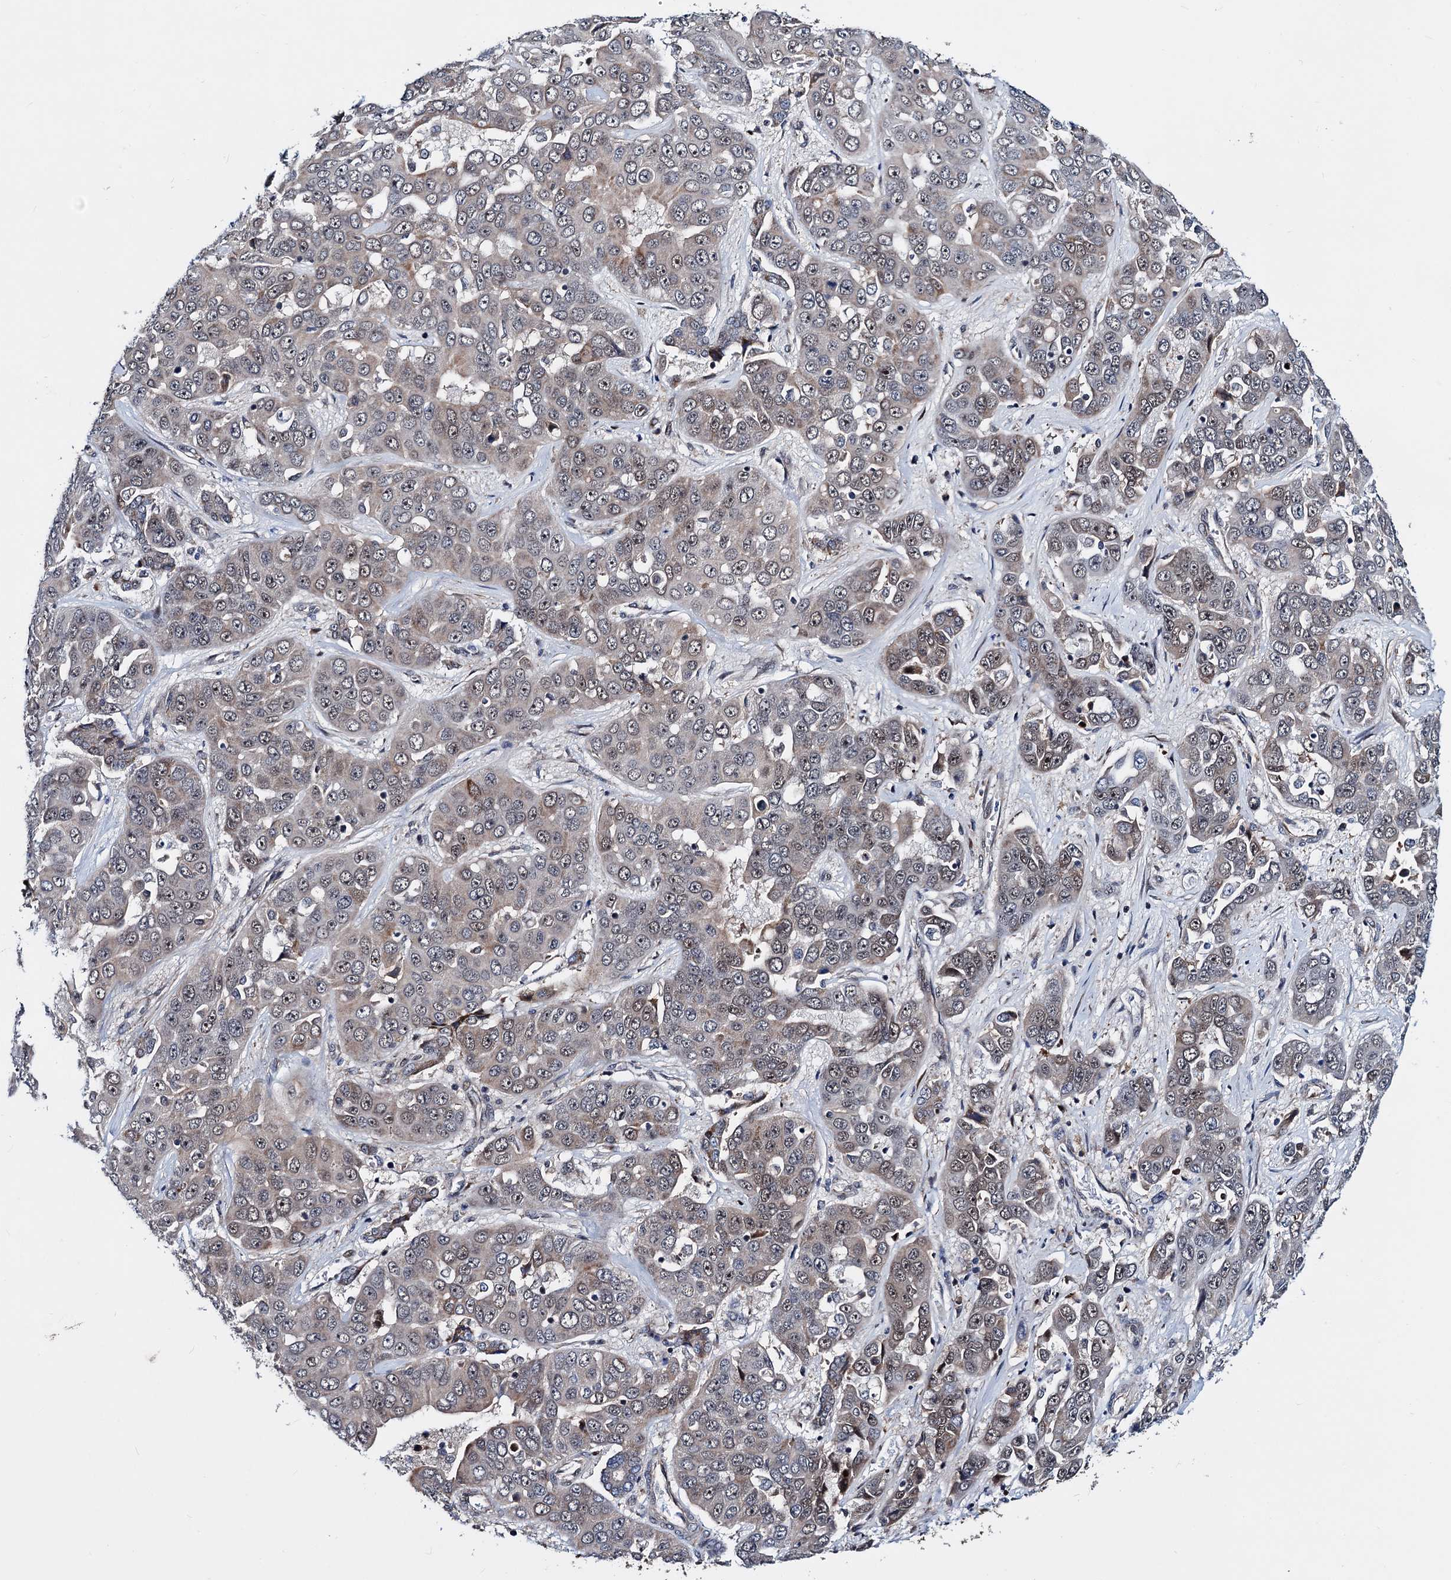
{"staining": {"intensity": "weak", "quantity": "25%-75%", "location": "cytoplasmic/membranous,nuclear"}, "tissue": "liver cancer", "cell_type": "Tumor cells", "image_type": "cancer", "snomed": [{"axis": "morphology", "description": "Cholangiocarcinoma"}, {"axis": "topography", "description": "Liver"}], "caption": "A histopathology image of human liver cancer stained for a protein displays weak cytoplasmic/membranous and nuclear brown staining in tumor cells. (DAB (3,3'-diaminobenzidine) = brown stain, brightfield microscopy at high magnification).", "gene": "COA4", "patient": {"sex": "female", "age": 52}}